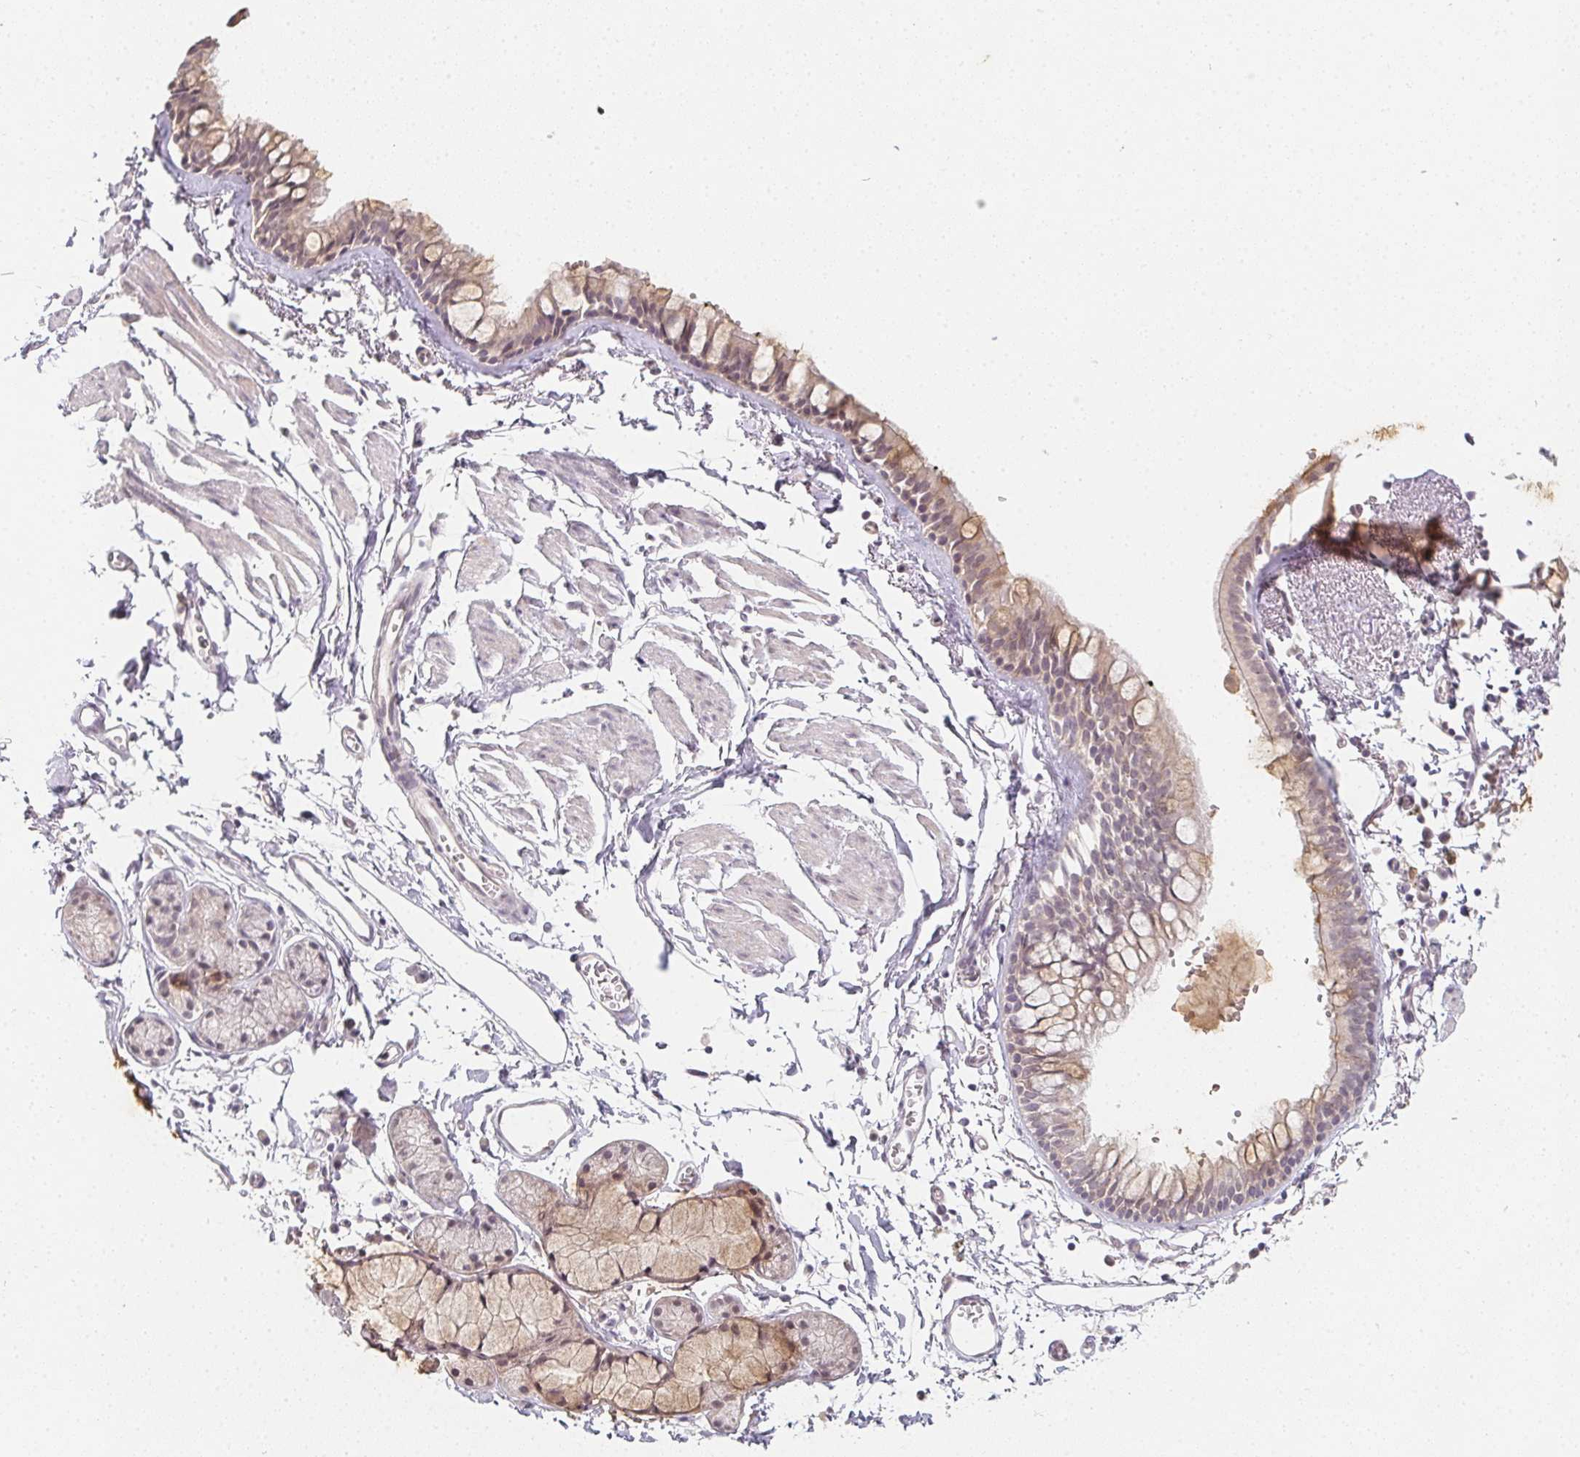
{"staining": {"intensity": "weak", "quantity": "25%-75%", "location": "cytoplasmic/membranous"}, "tissue": "bronchus", "cell_type": "Respiratory epithelial cells", "image_type": "normal", "snomed": [{"axis": "morphology", "description": "Normal tissue, NOS"}, {"axis": "topography", "description": "Cartilage tissue"}, {"axis": "topography", "description": "Bronchus"}], "caption": "Immunohistochemistry staining of normal bronchus, which exhibits low levels of weak cytoplasmic/membranous staining in approximately 25%-75% of respiratory epithelial cells indicating weak cytoplasmic/membranous protein positivity. The staining was performed using DAB (3,3'-diaminobenzidine) (brown) for protein detection and nuclei were counterstained in hematoxylin (blue).", "gene": "SOAT1", "patient": {"sex": "female", "age": 59}}